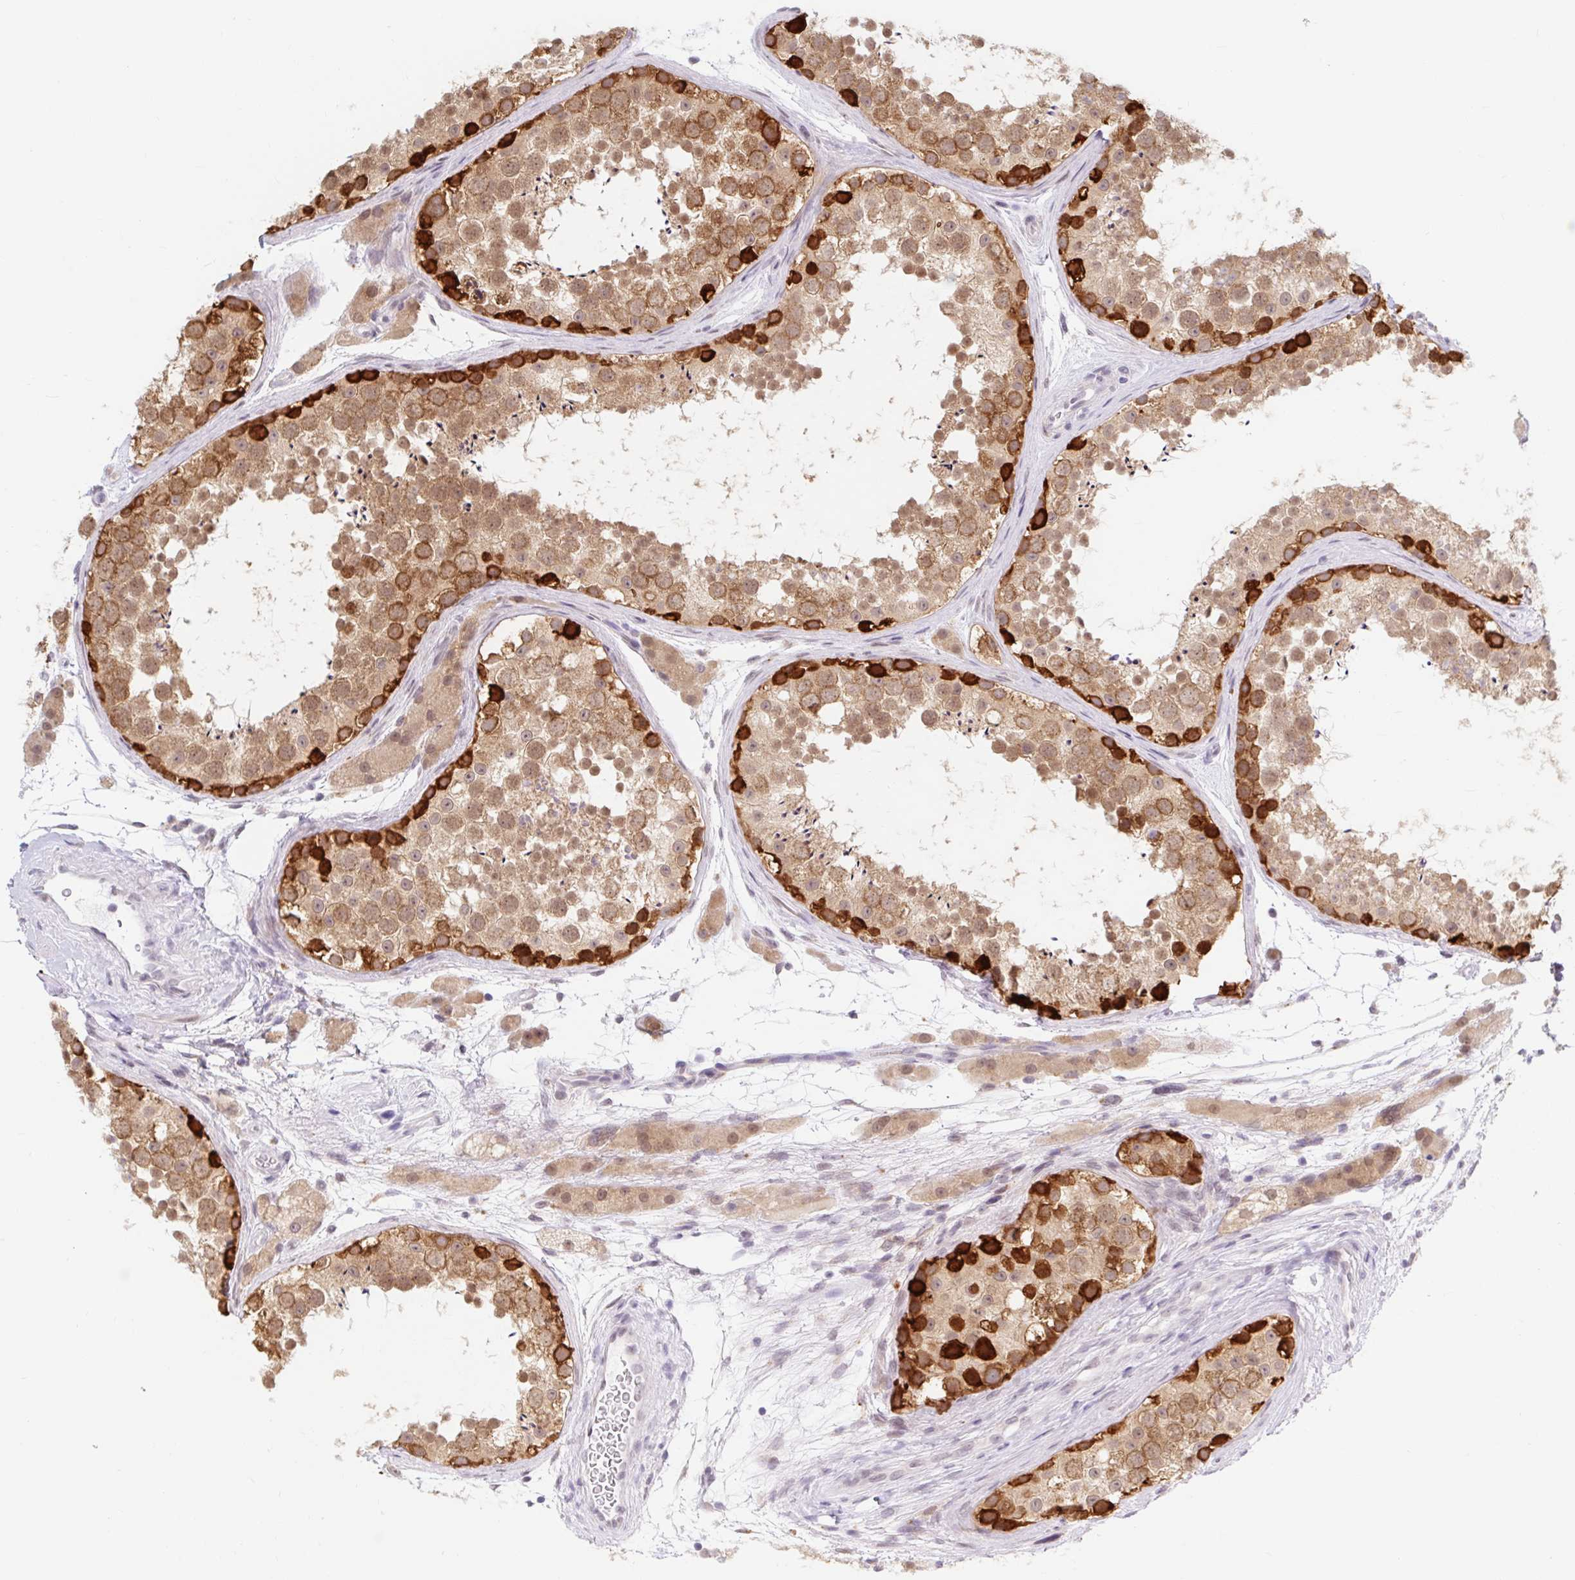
{"staining": {"intensity": "strong", "quantity": ">75%", "location": "cytoplasmic/membranous"}, "tissue": "testis", "cell_type": "Cells in seminiferous ducts", "image_type": "normal", "snomed": [{"axis": "morphology", "description": "Normal tissue, NOS"}, {"axis": "topography", "description": "Testis"}], "caption": "Immunohistochemical staining of unremarkable human testis displays >75% levels of strong cytoplasmic/membranous protein staining in approximately >75% of cells in seminiferous ducts.", "gene": "SRSF10", "patient": {"sex": "male", "age": 41}}